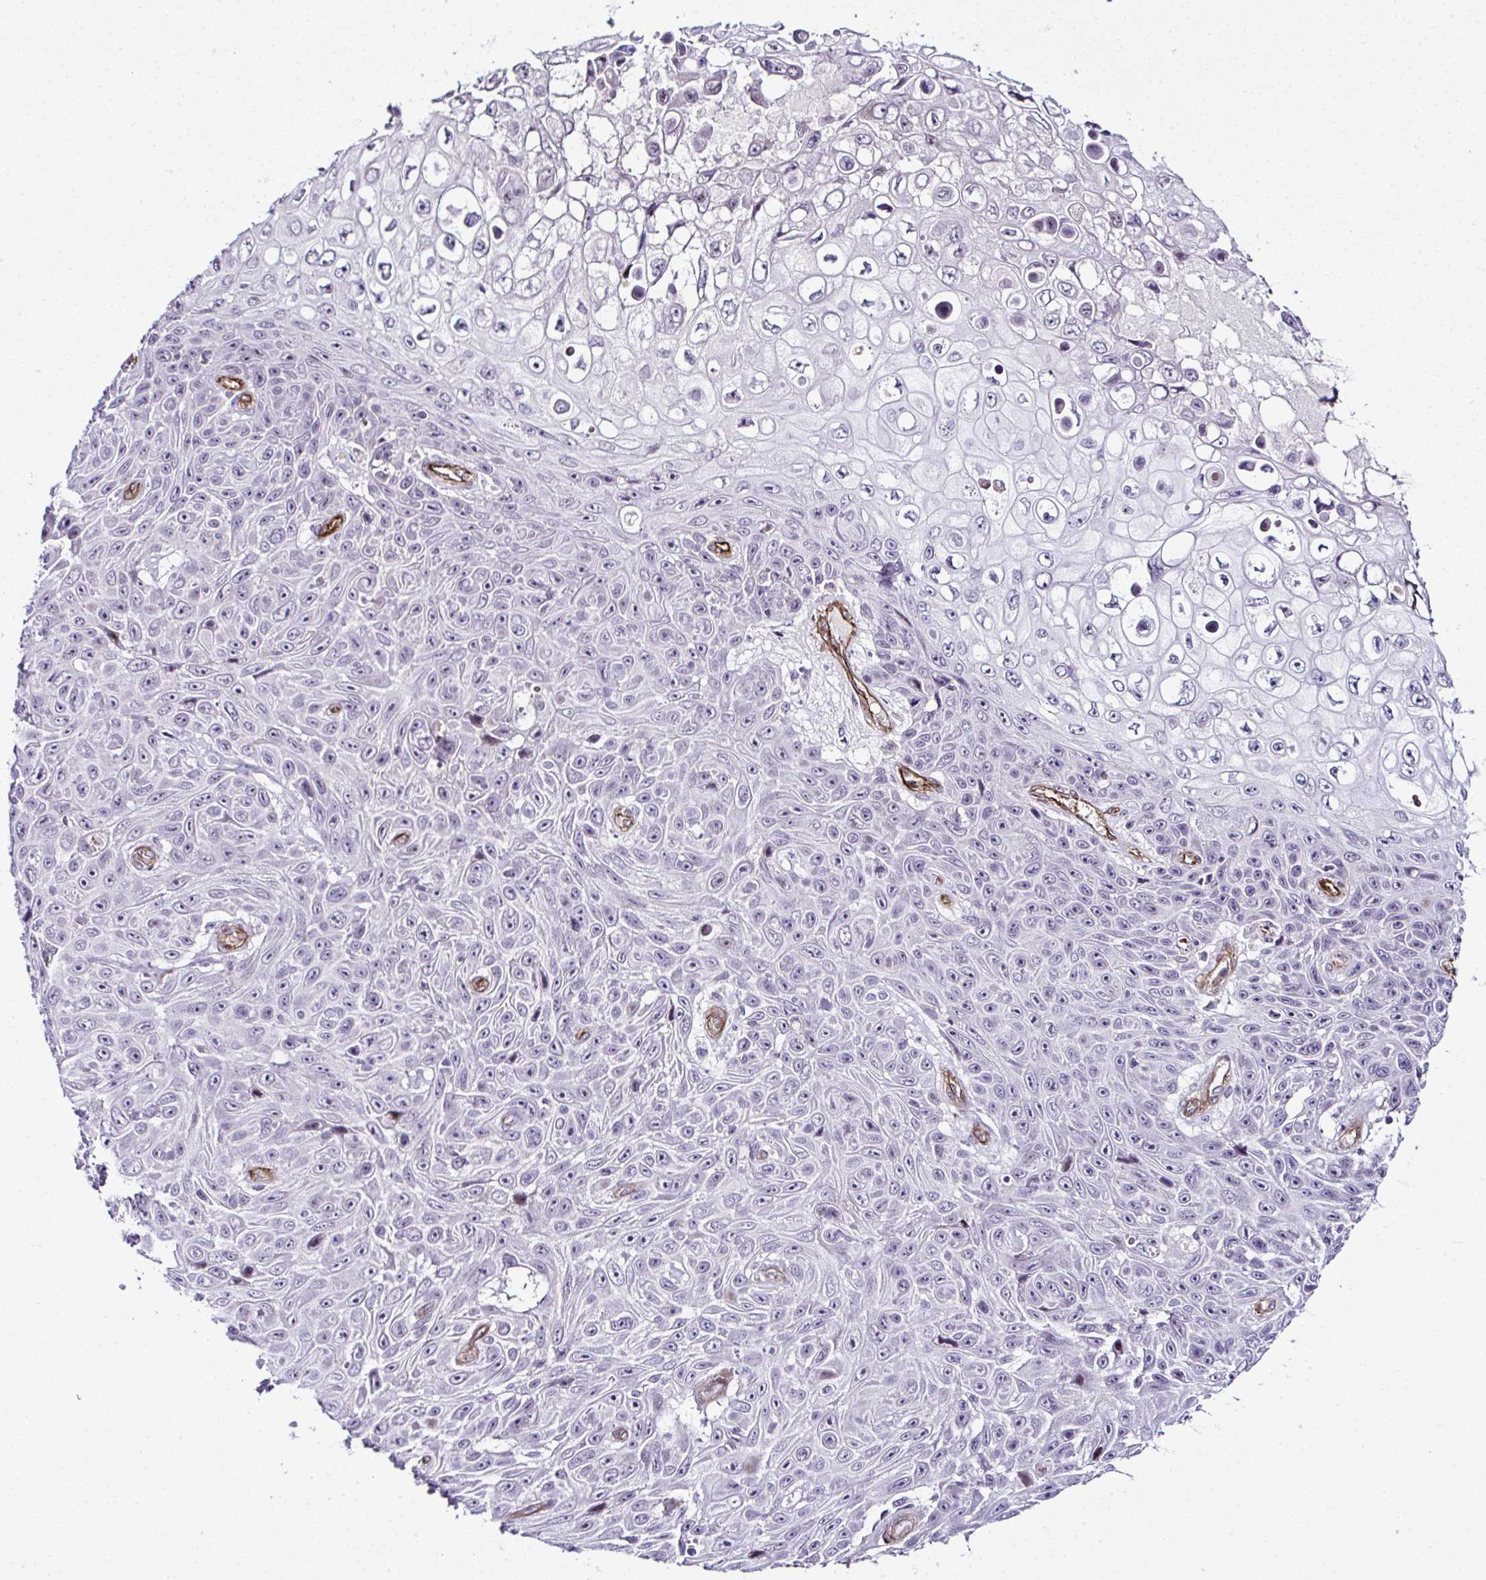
{"staining": {"intensity": "negative", "quantity": "none", "location": "none"}, "tissue": "skin cancer", "cell_type": "Tumor cells", "image_type": "cancer", "snomed": [{"axis": "morphology", "description": "Squamous cell carcinoma, NOS"}, {"axis": "topography", "description": "Skin"}], "caption": "The histopathology image displays no staining of tumor cells in squamous cell carcinoma (skin). (Immunohistochemistry, brightfield microscopy, high magnification).", "gene": "FBXO34", "patient": {"sex": "male", "age": 82}}